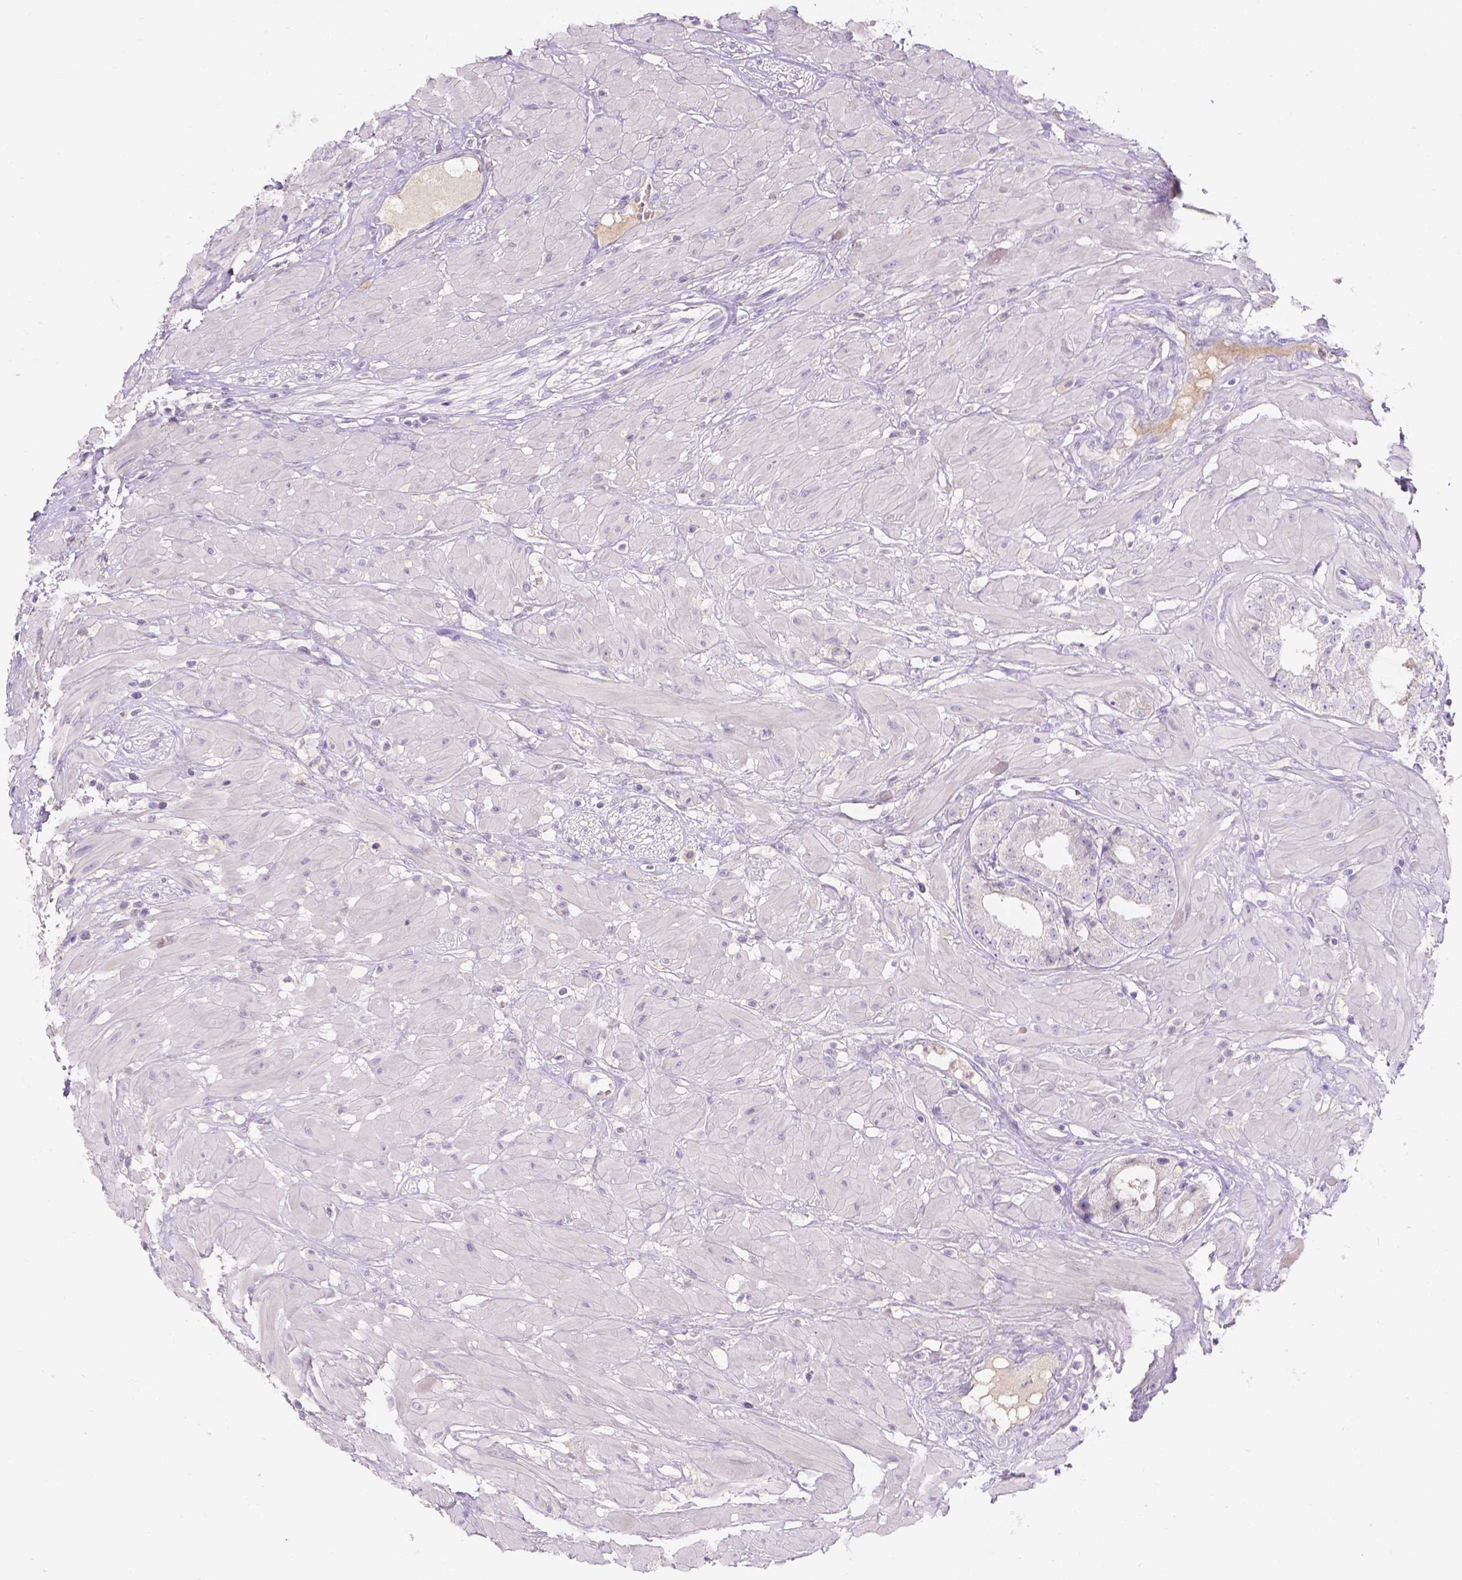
{"staining": {"intensity": "negative", "quantity": "none", "location": "none"}, "tissue": "prostate cancer", "cell_type": "Tumor cells", "image_type": "cancer", "snomed": [{"axis": "morphology", "description": "Adenocarcinoma, Low grade"}, {"axis": "topography", "description": "Prostate"}], "caption": "DAB (3,3'-diaminobenzidine) immunohistochemical staining of prostate low-grade adenocarcinoma exhibits no significant positivity in tumor cells.", "gene": "DCAF4L1", "patient": {"sex": "male", "age": 60}}